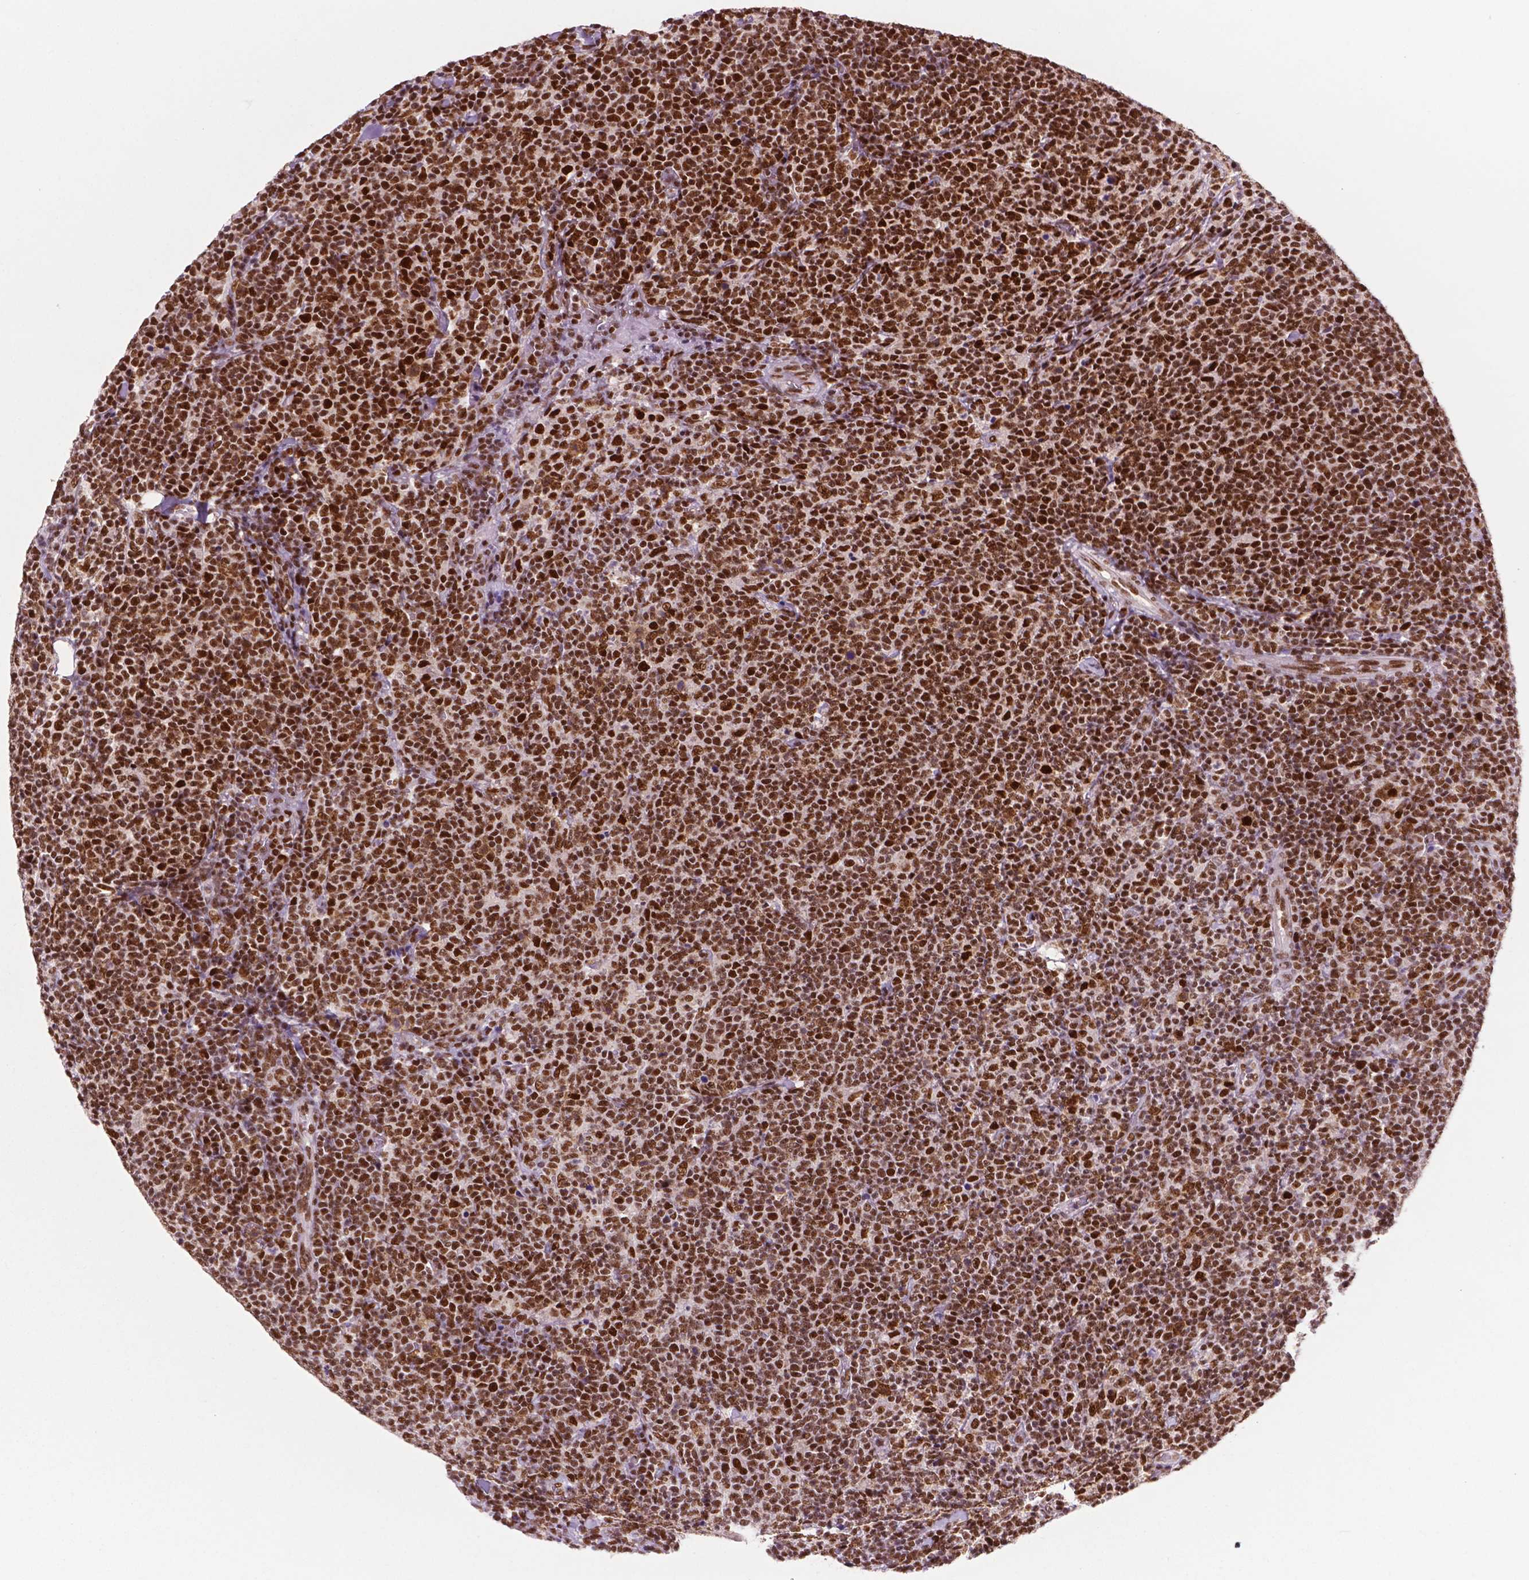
{"staining": {"intensity": "moderate", "quantity": "25%-75%", "location": "nuclear"}, "tissue": "lymphoma", "cell_type": "Tumor cells", "image_type": "cancer", "snomed": [{"axis": "morphology", "description": "Malignant lymphoma, non-Hodgkin's type, High grade"}, {"axis": "topography", "description": "Lymph node"}], "caption": "DAB immunohistochemical staining of human lymphoma exhibits moderate nuclear protein positivity in approximately 25%-75% of tumor cells.", "gene": "MLH1", "patient": {"sex": "male", "age": 61}}